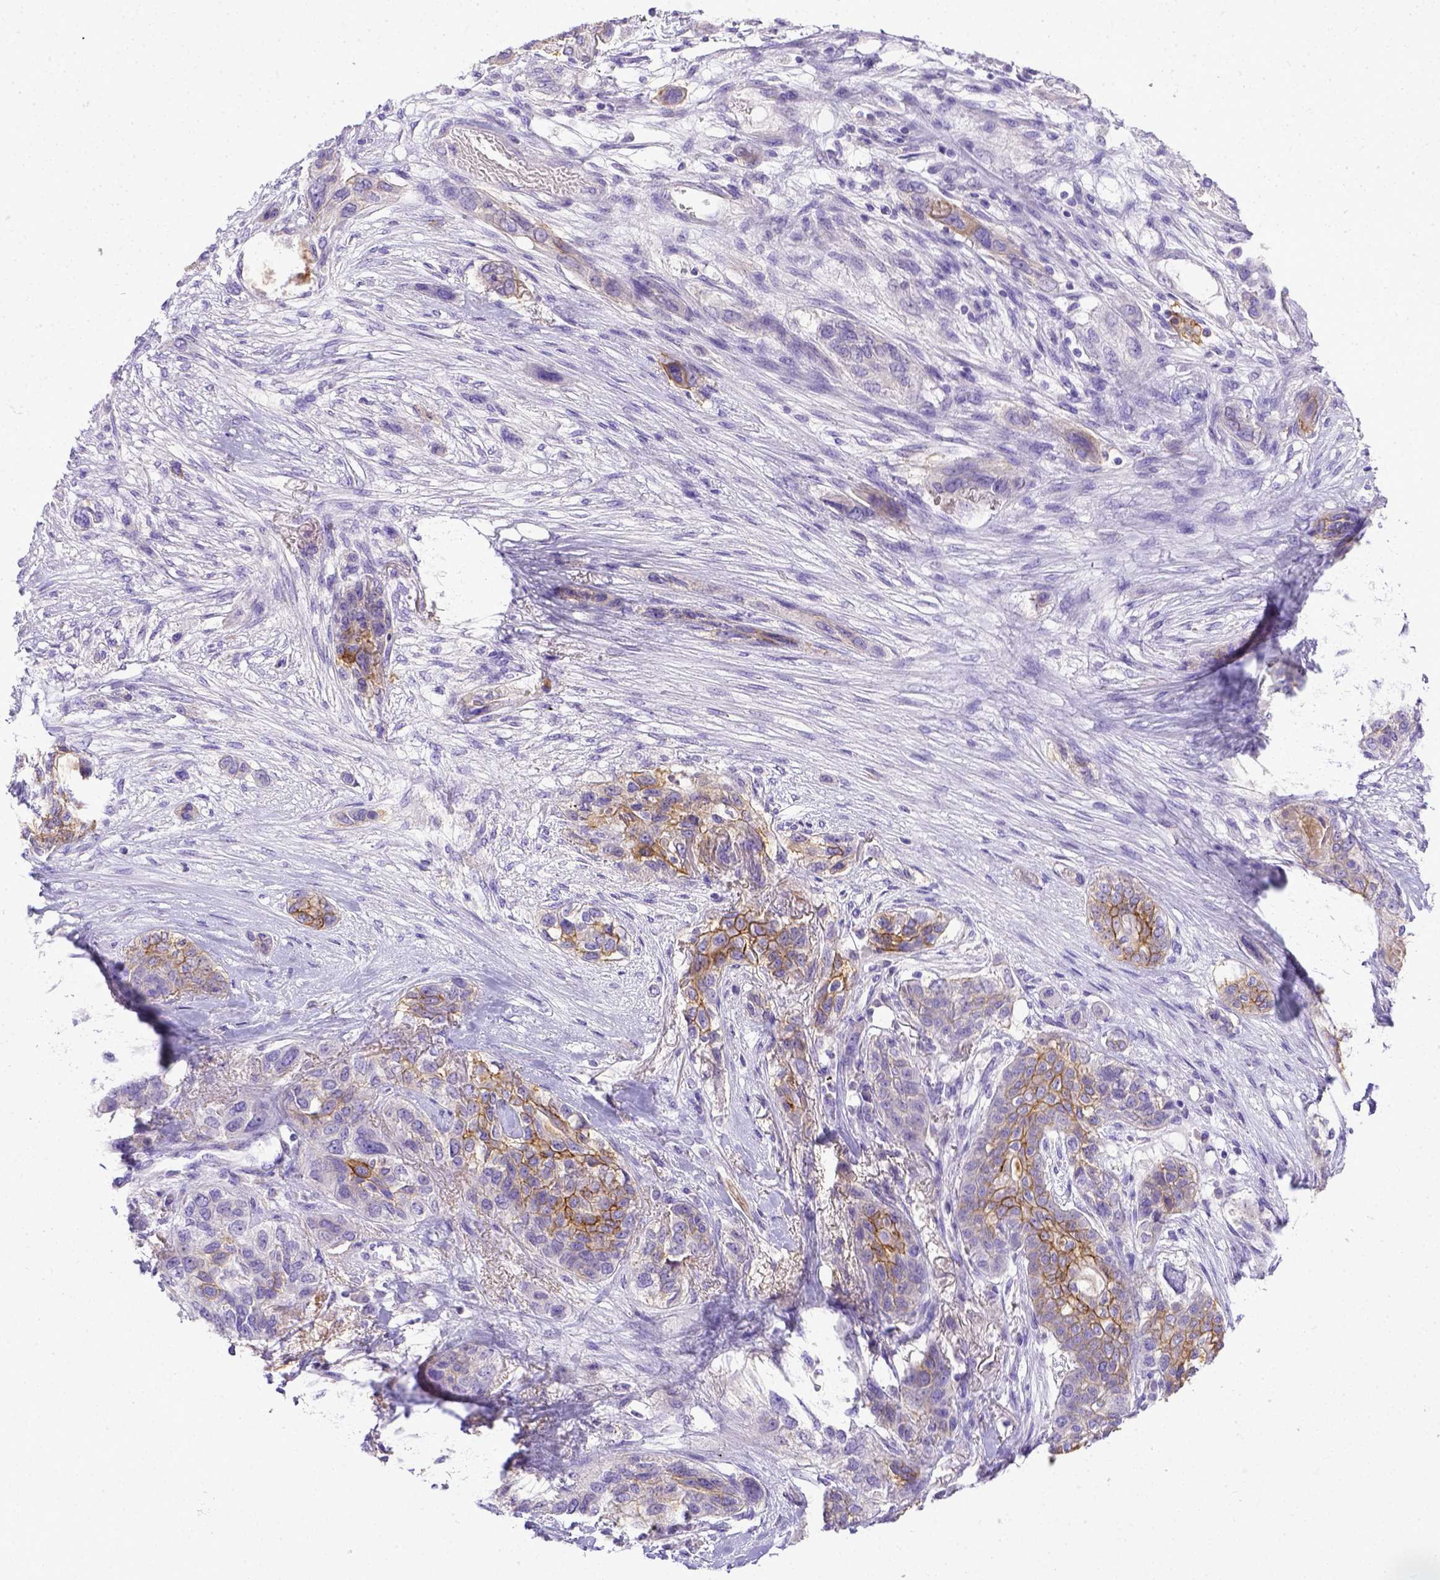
{"staining": {"intensity": "moderate", "quantity": "25%-75%", "location": "cytoplasmic/membranous"}, "tissue": "lung cancer", "cell_type": "Tumor cells", "image_type": "cancer", "snomed": [{"axis": "morphology", "description": "Squamous cell carcinoma, NOS"}, {"axis": "topography", "description": "Lung"}], "caption": "Immunohistochemical staining of lung cancer exhibits moderate cytoplasmic/membranous protein staining in approximately 25%-75% of tumor cells.", "gene": "BTN1A1", "patient": {"sex": "female", "age": 70}}